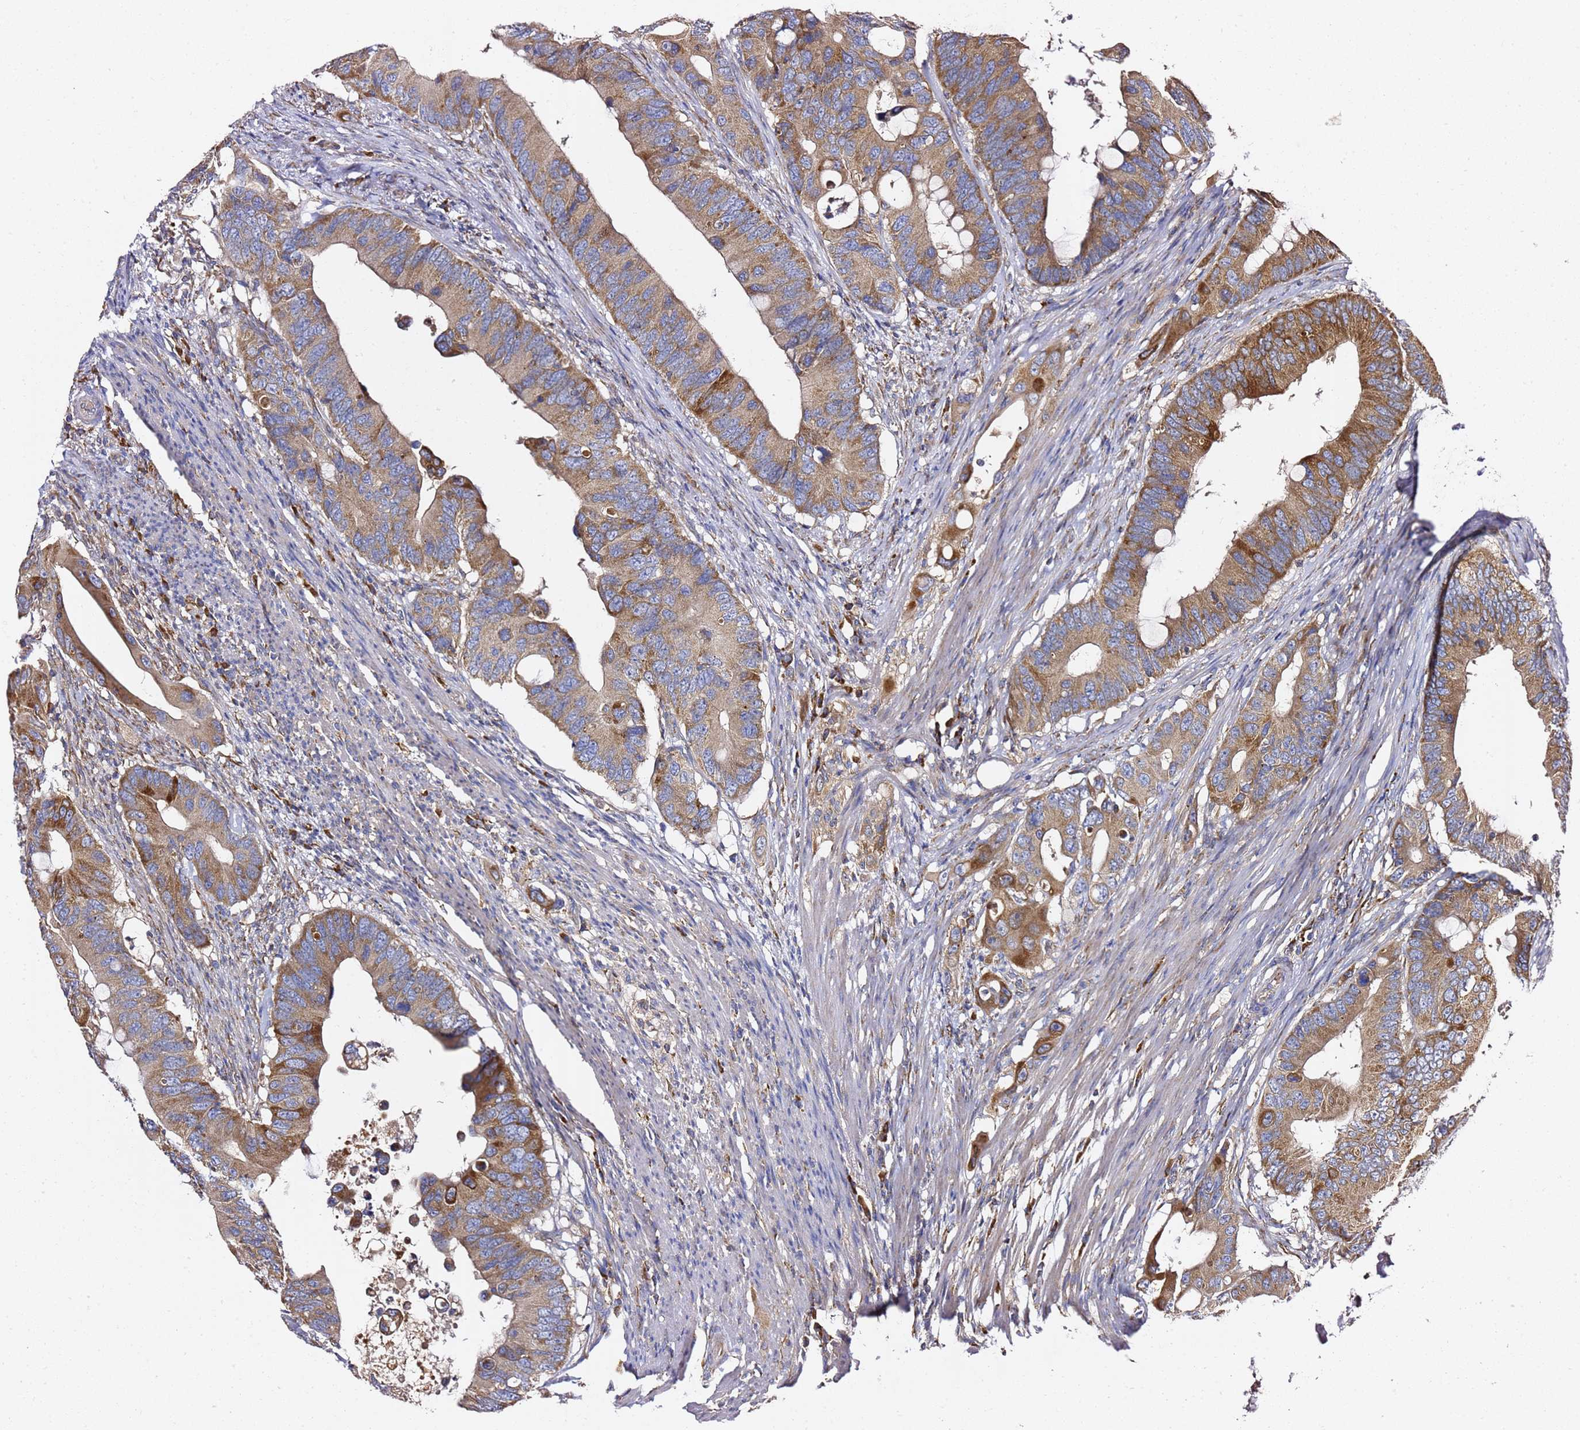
{"staining": {"intensity": "moderate", "quantity": ">75%", "location": "cytoplasmic/membranous"}, "tissue": "colorectal cancer", "cell_type": "Tumor cells", "image_type": "cancer", "snomed": [{"axis": "morphology", "description": "Adenocarcinoma, NOS"}, {"axis": "topography", "description": "Colon"}], "caption": "Immunohistochemical staining of colorectal adenocarcinoma shows moderate cytoplasmic/membranous protein staining in about >75% of tumor cells.", "gene": "C19orf12", "patient": {"sex": "male", "age": 71}}